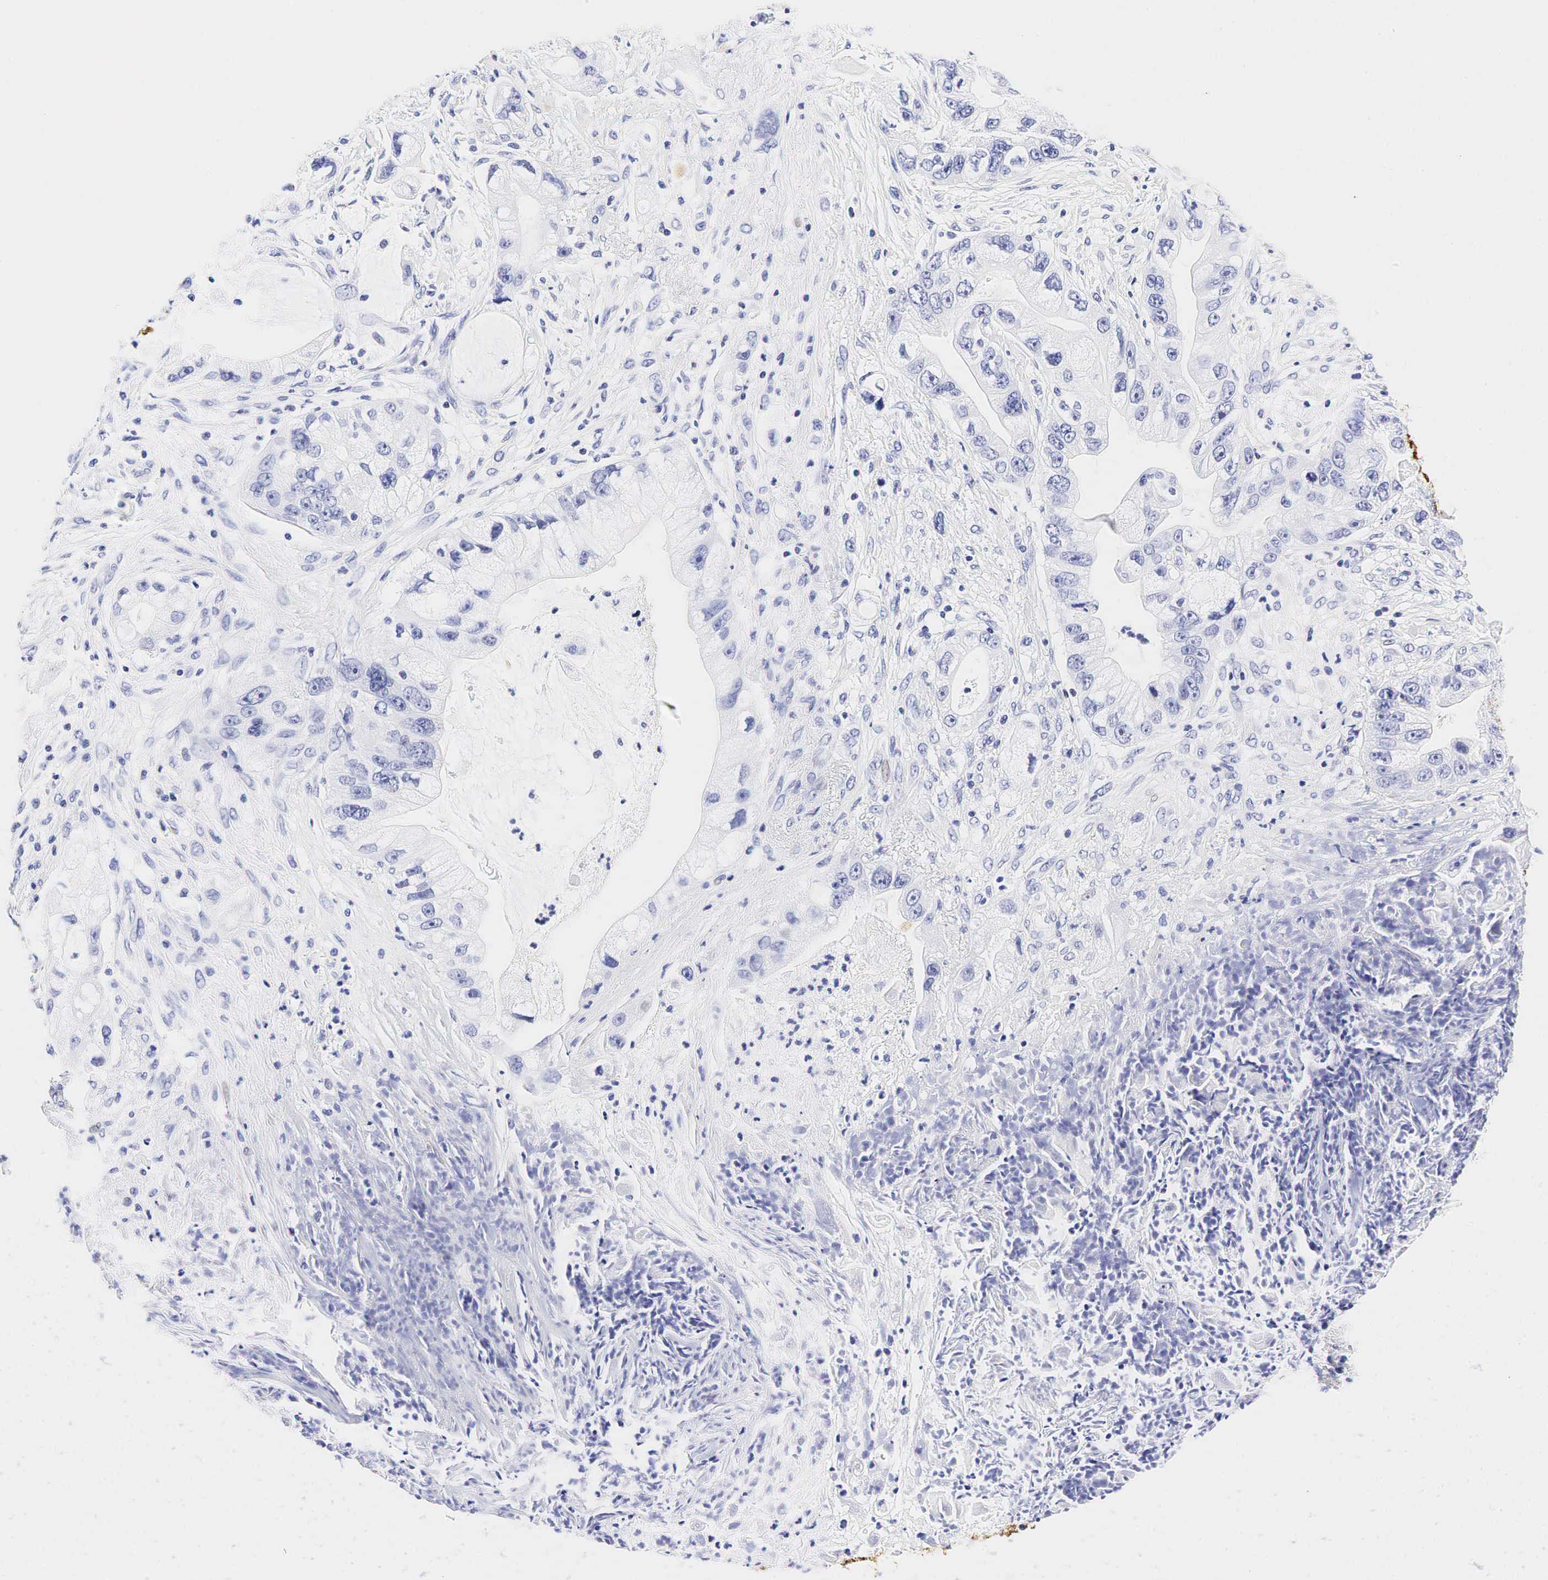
{"staining": {"intensity": "negative", "quantity": "none", "location": "none"}, "tissue": "pancreatic cancer", "cell_type": "Tumor cells", "image_type": "cancer", "snomed": [{"axis": "morphology", "description": "Adenocarcinoma, NOS"}, {"axis": "topography", "description": "Pancreas"}, {"axis": "topography", "description": "Stomach, upper"}], "caption": "A micrograph of pancreatic cancer stained for a protein exhibits no brown staining in tumor cells. The staining is performed using DAB brown chromogen with nuclei counter-stained in using hematoxylin.", "gene": "CALD1", "patient": {"sex": "male", "age": 77}}